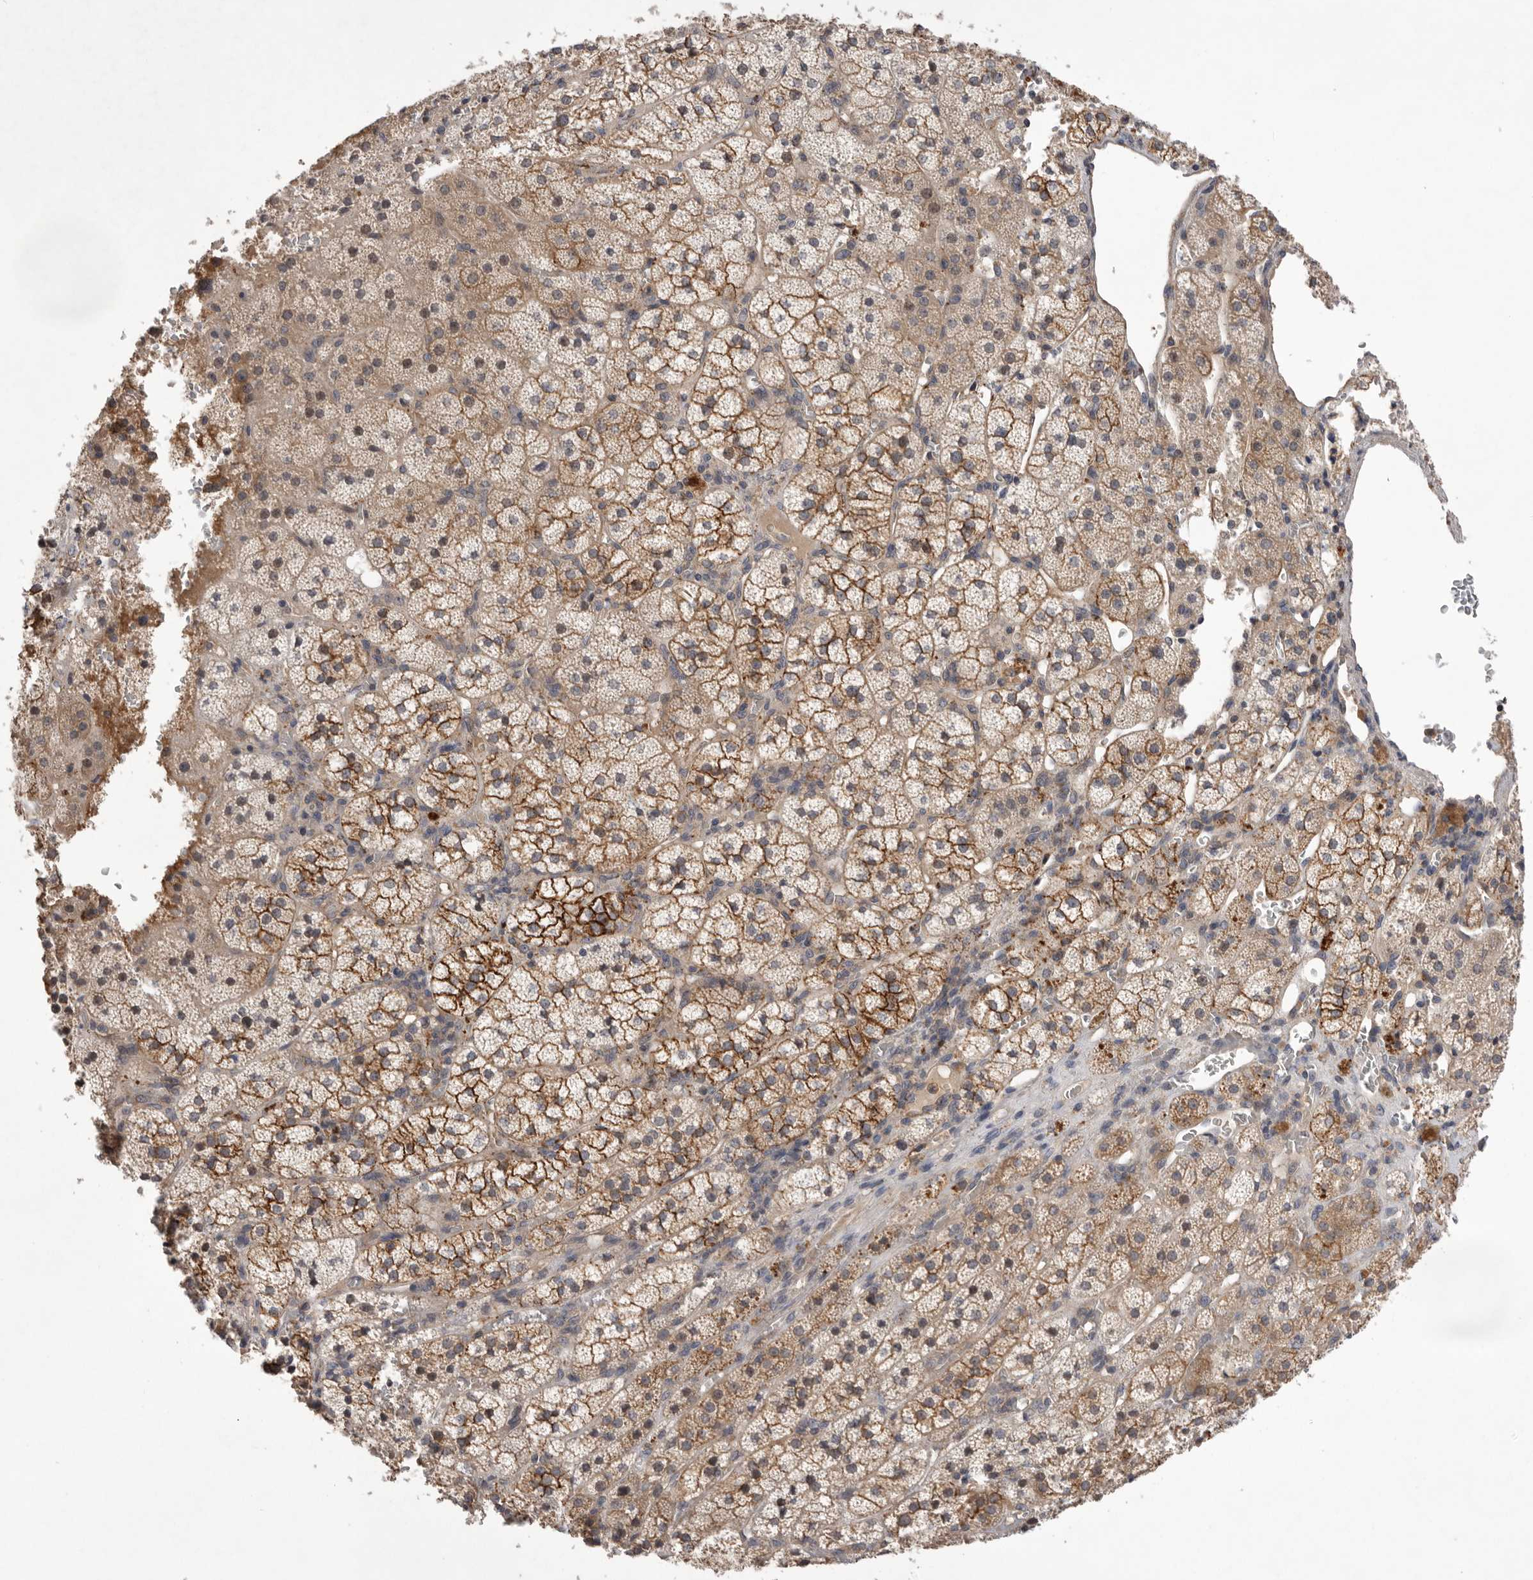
{"staining": {"intensity": "moderate", "quantity": ">75%", "location": "cytoplasmic/membranous"}, "tissue": "adrenal gland", "cell_type": "Glandular cells", "image_type": "normal", "snomed": [{"axis": "morphology", "description": "Normal tissue, NOS"}, {"axis": "topography", "description": "Adrenal gland"}], "caption": "Moderate cytoplasmic/membranous protein staining is appreciated in approximately >75% of glandular cells in adrenal gland. The staining was performed using DAB, with brown indicating positive protein expression. Nuclei are stained blue with hematoxylin.", "gene": "NRCAM", "patient": {"sex": "female", "age": 44}}